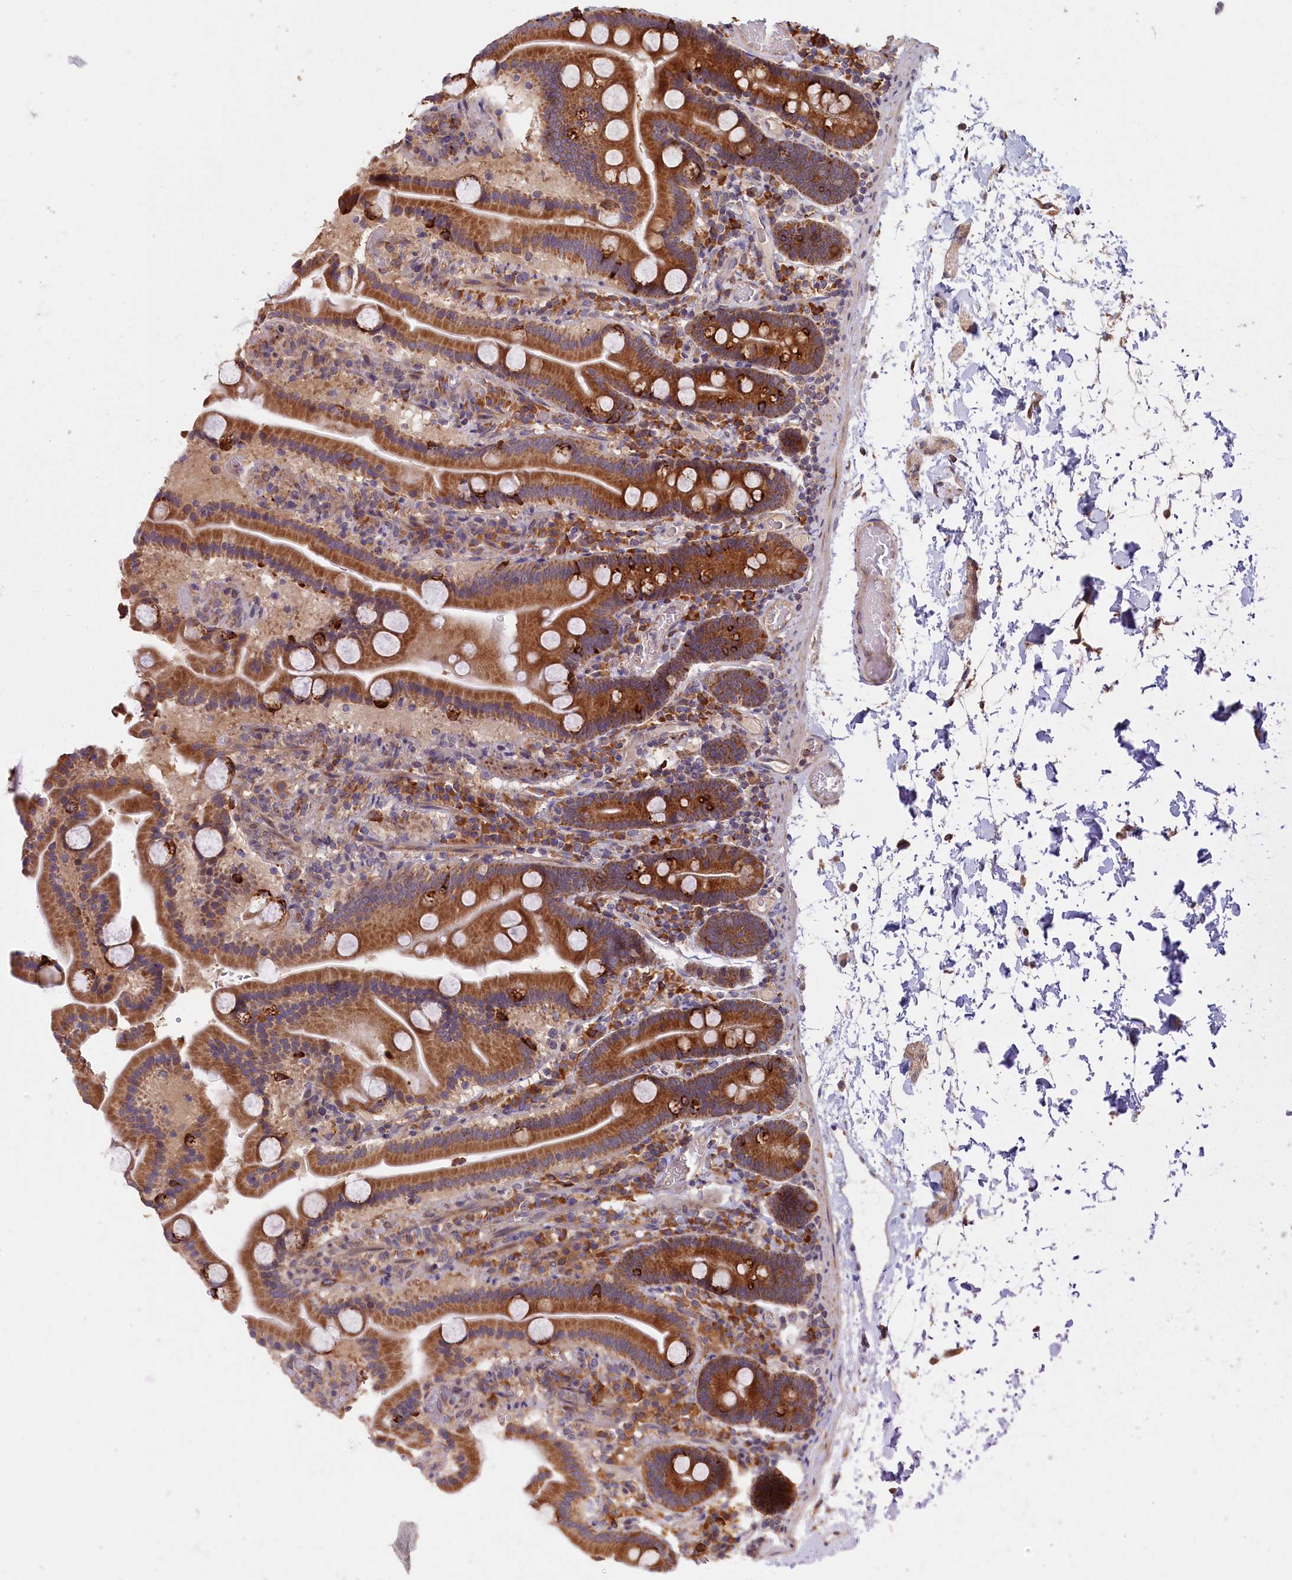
{"staining": {"intensity": "moderate", "quantity": ">75%", "location": "cytoplasmic/membranous"}, "tissue": "duodenum", "cell_type": "Glandular cells", "image_type": "normal", "snomed": [{"axis": "morphology", "description": "Normal tissue, NOS"}, {"axis": "topography", "description": "Duodenum"}], "caption": "Immunohistochemical staining of unremarkable human duodenum displays medium levels of moderate cytoplasmic/membranous positivity in approximately >75% of glandular cells.", "gene": "CEP44", "patient": {"sex": "male", "age": 55}}